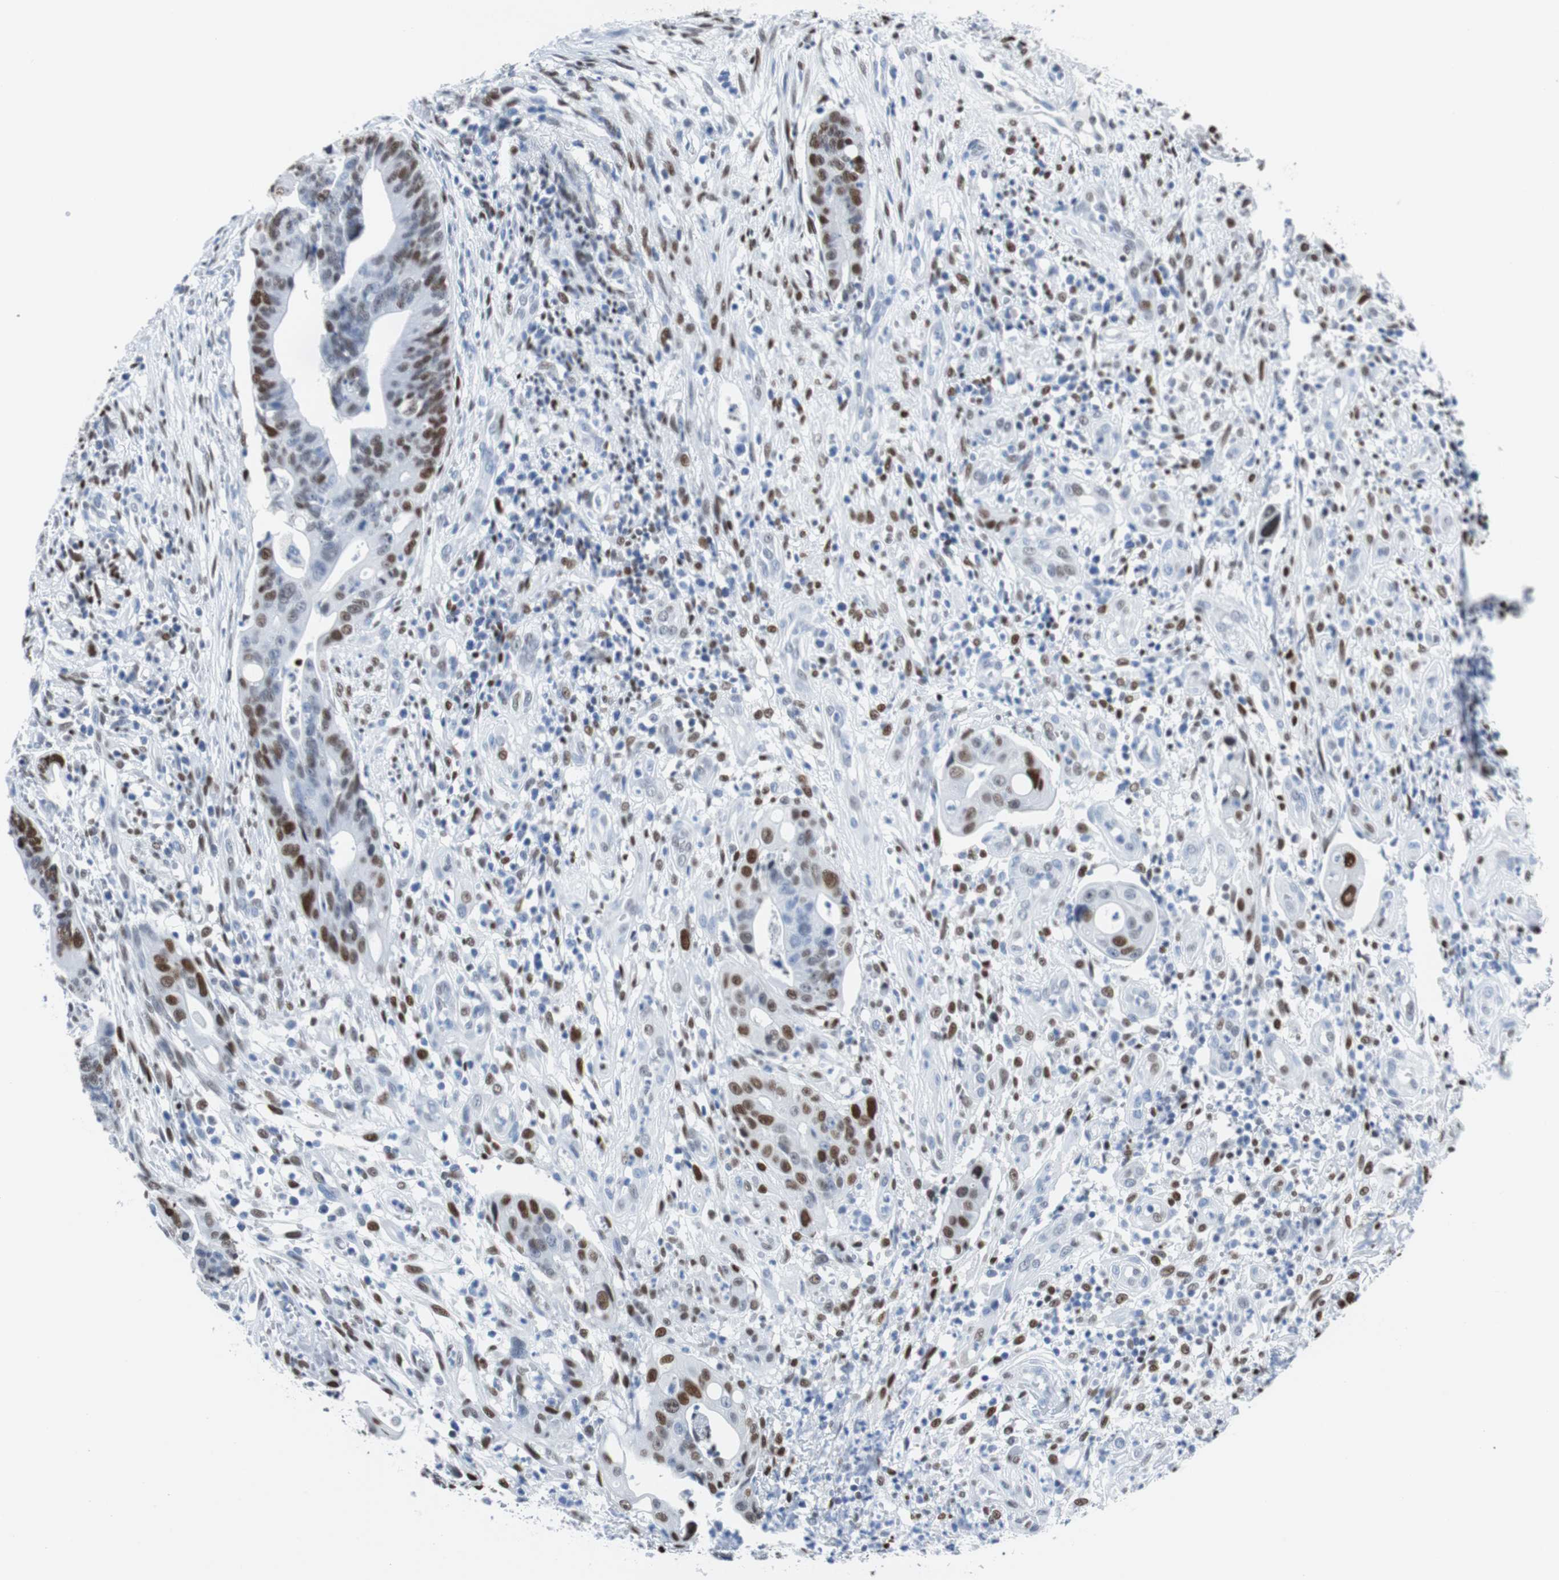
{"staining": {"intensity": "moderate", "quantity": ">75%", "location": "nuclear"}, "tissue": "colorectal cancer", "cell_type": "Tumor cells", "image_type": "cancer", "snomed": [{"axis": "morphology", "description": "Adenocarcinoma, NOS"}, {"axis": "topography", "description": "Colon"}], "caption": "Adenocarcinoma (colorectal) was stained to show a protein in brown. There is medium levels of moderate nuclear expression in approximately >75% of tumor cells.", "gene": "JUN", "patient": {"sex": "female", "age": 57}}